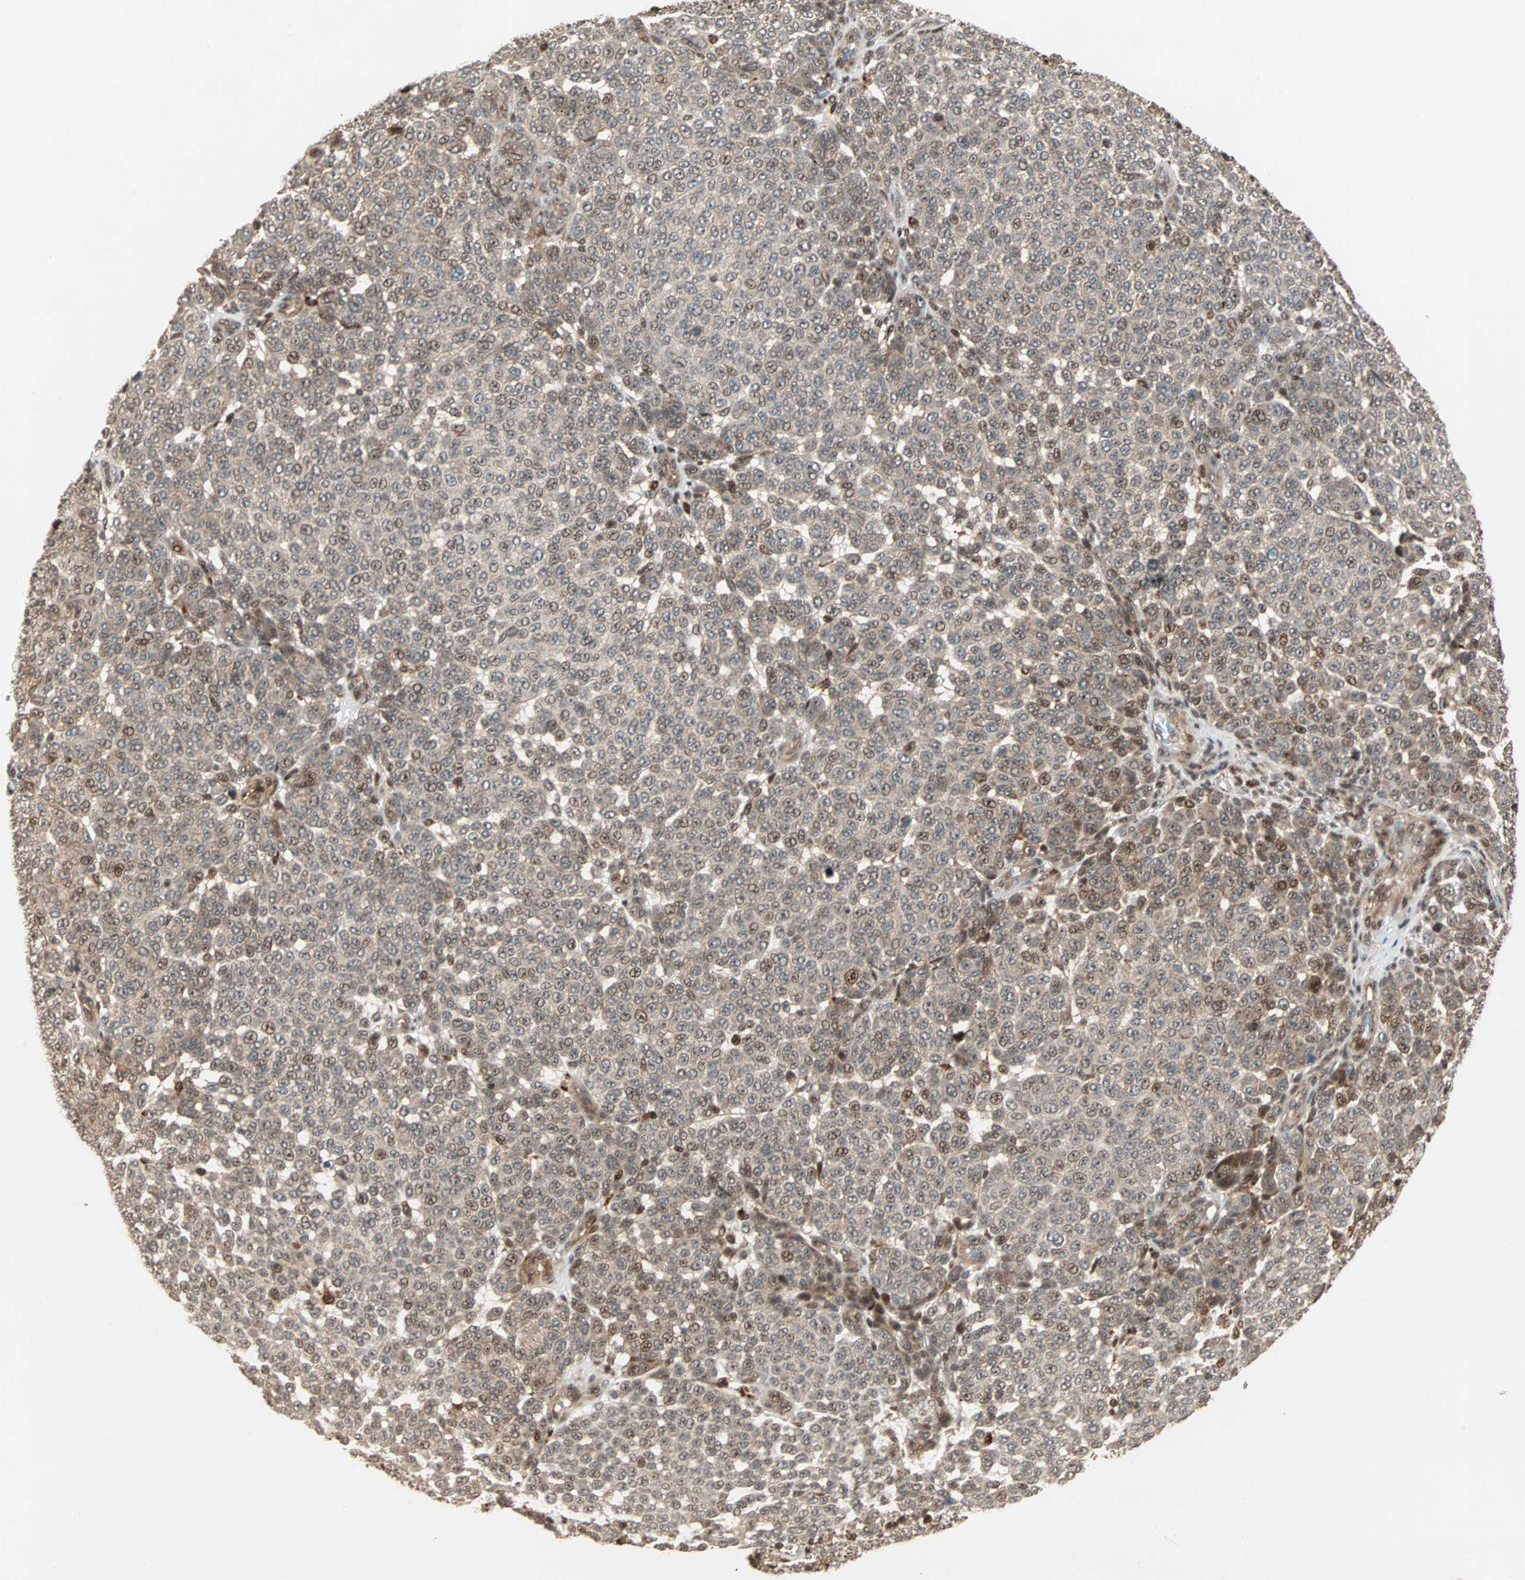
{"staining": {"intensity": "moderate", "quantity": ">75%", "location": "cytoplasmic/membranous,nuclear"}, "tissue": "melanoma", "cell_type": "Tumor cells", "image_type": "cancer", "snomed": [{"axis": "morphology", "description": "Malignant melanoma, NOS"}, {"axis": "topography", "description": "Skin"}], "caption": "Immunohistochemical staining of human melanoma displays medium levels of moderate cytoplasmic/membranous and nuclear staining in approximately >75% of tumor cells. (DAB IHC with brightfield microscopy, high magnification).", "gene": "ZBED9", "patient": {"sex": "male", "age": 59}}